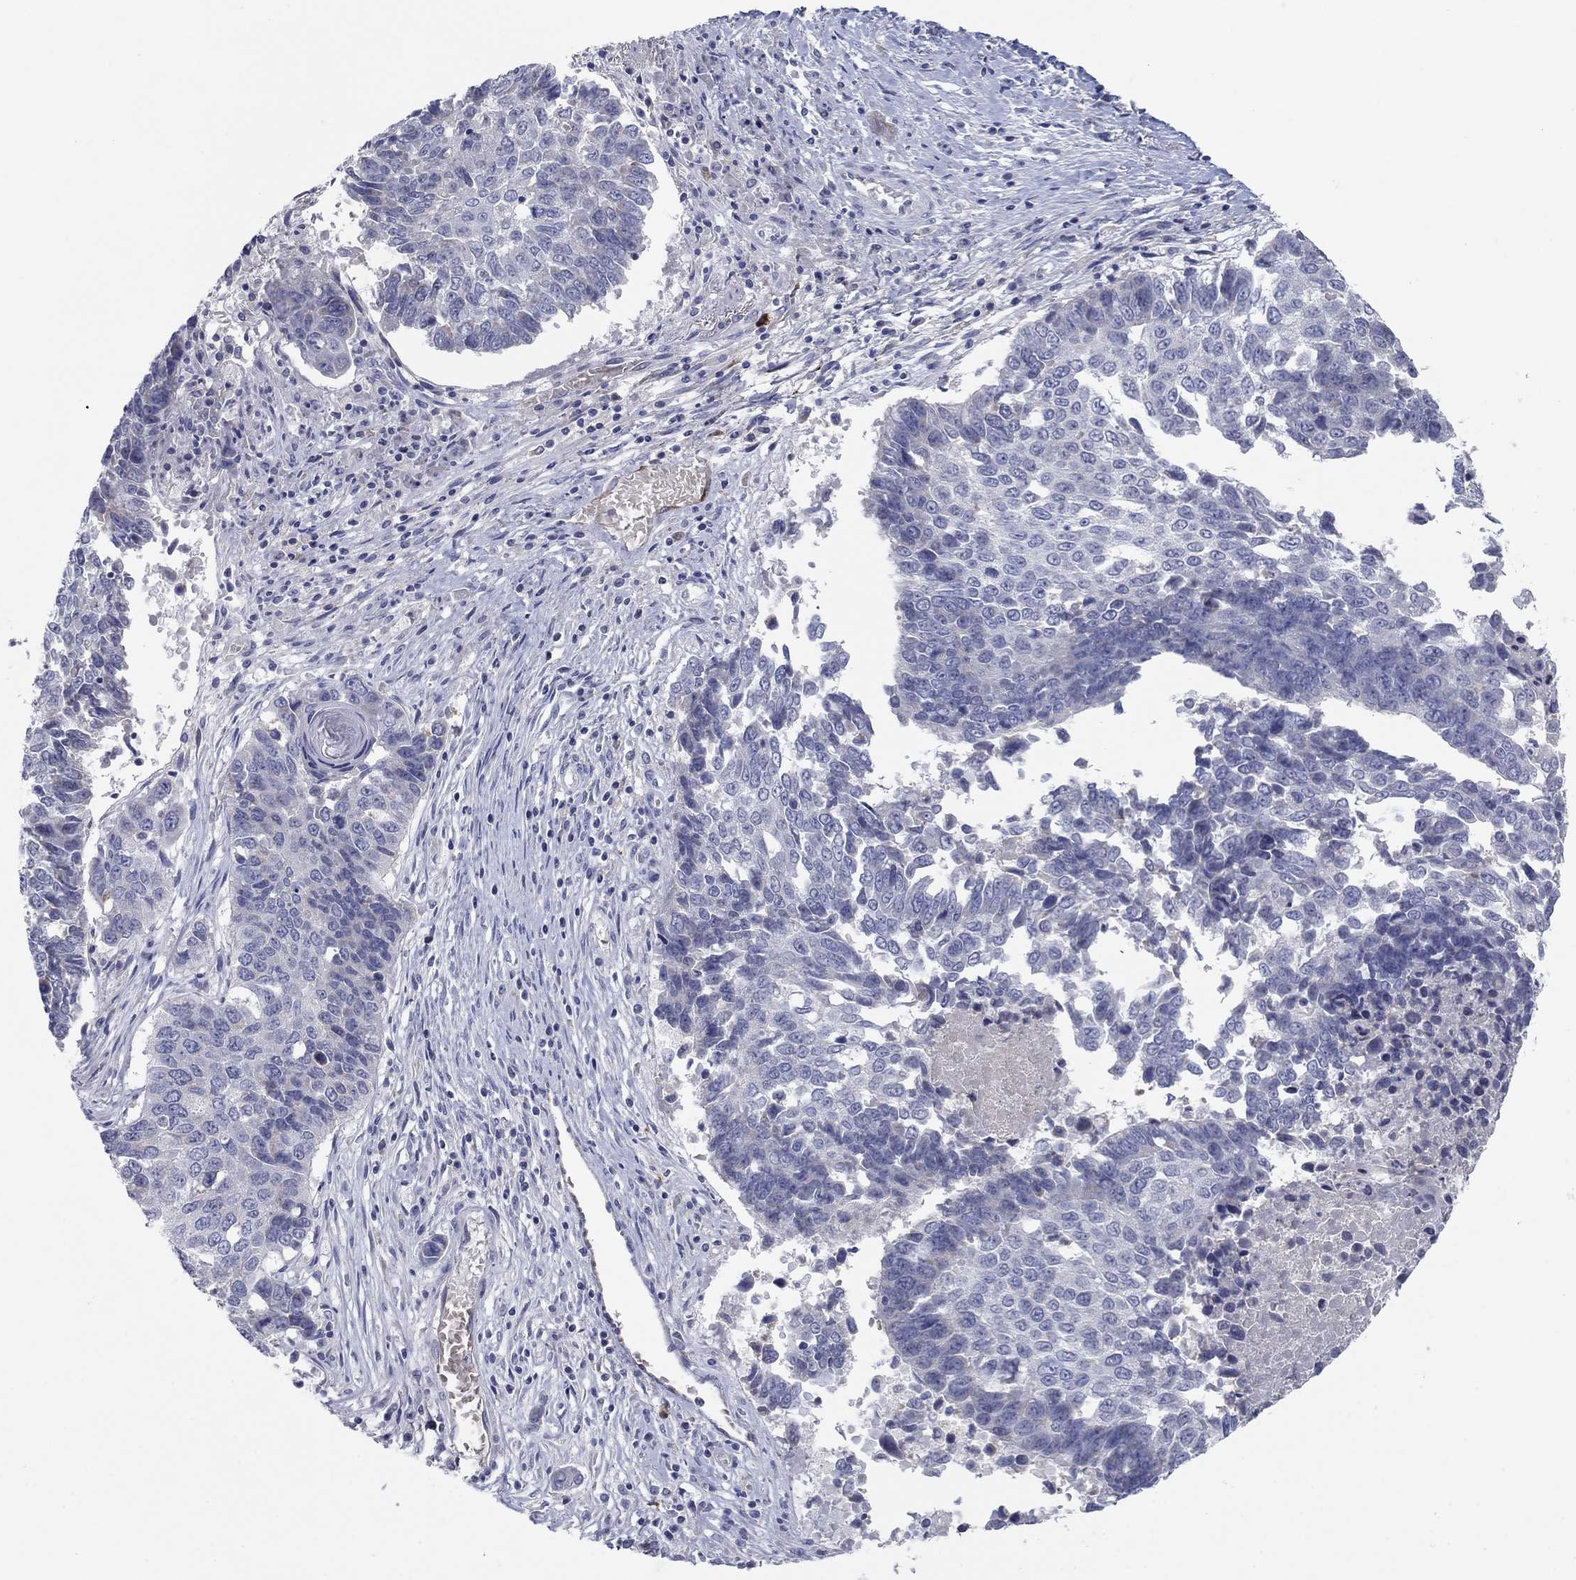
{"staining": {"intensity": "negative", "quantity": "none", "location": "none"}, "tissue": "lung cancer", "cell_type": "Tumor cells", "image_type": "cancer", "snomed": [{"axis": "morphology", "description": "Squamous cell carcinoma, NOS"}, {"axis": "topography", "description": "Lung"}], "caption": "Image shows no protein expression in tumor cells of lung cancer (squamous cell carcinoma) tissue. (Brightfield microscopy of DAB (3,3'-diaminobenzidine) immunohistochemistry (IHC) at high magnification).", "gene": "PTGDS", "patient": {"sex": "male", "age": 73}}